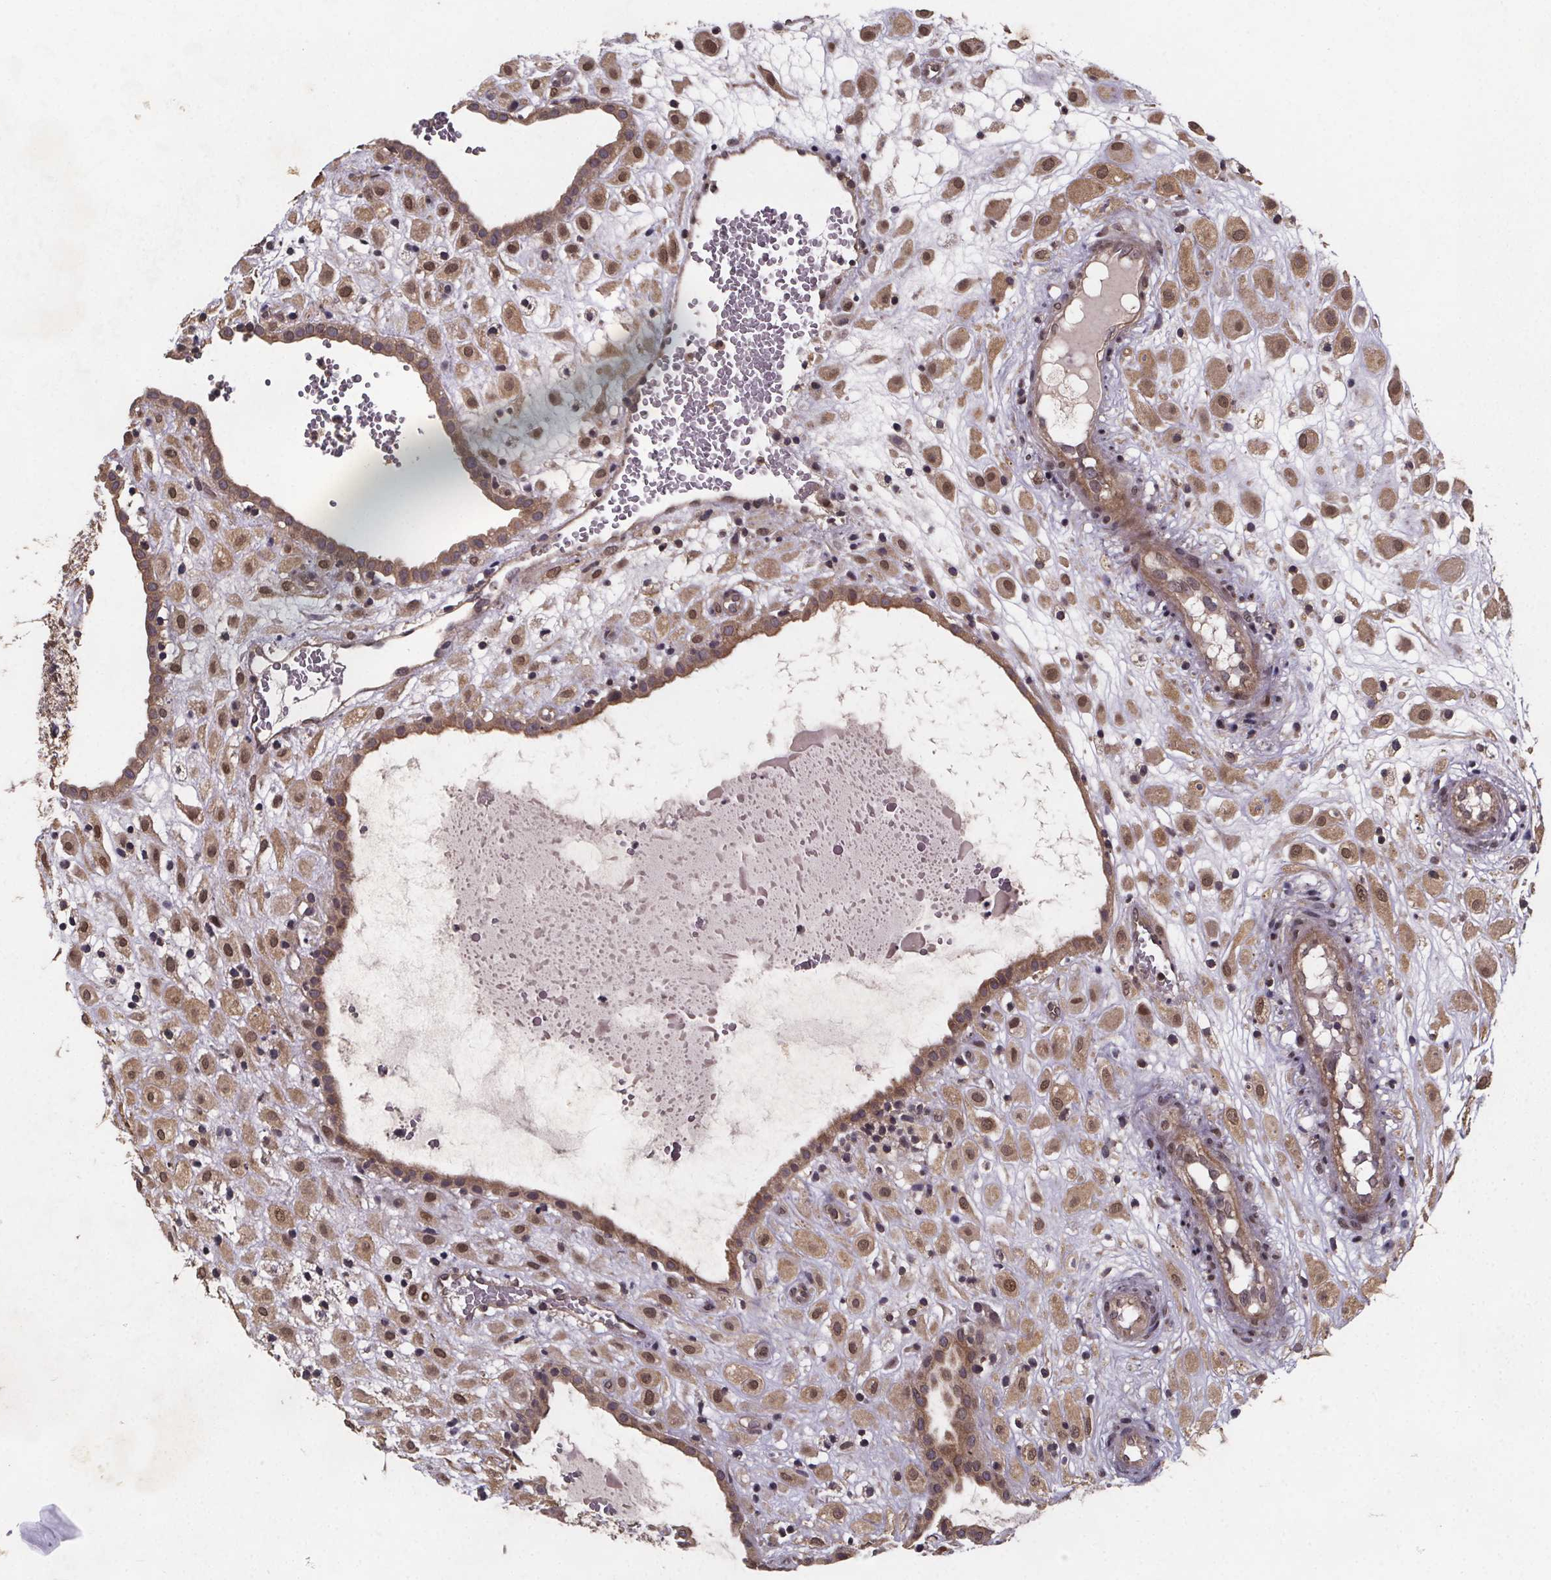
{"staining": {"intensity": "moderate", "quantity": ">75%", "location": "cytoplasmic/membranous,nuclear"}, "tissue": "placenta", "cell_type": "Decidual cells", "image_type": "normal", "snomed": [{"axis": "morphology", "description": "Normal tissue, NOS"}, {"axis": "topography", "description": "Placenta"}], "caption": "Immunohistochemical staining of benign placenta reveals medium levels of moderate cytoplasmic/membranous,nuclear positivity in about >75% of decidual cells. (brown staining indicates protein expression, while blue staining denotes nuclei).", "gene": "PIERCE2", "patient": {"sex": "female", "age": 24}}